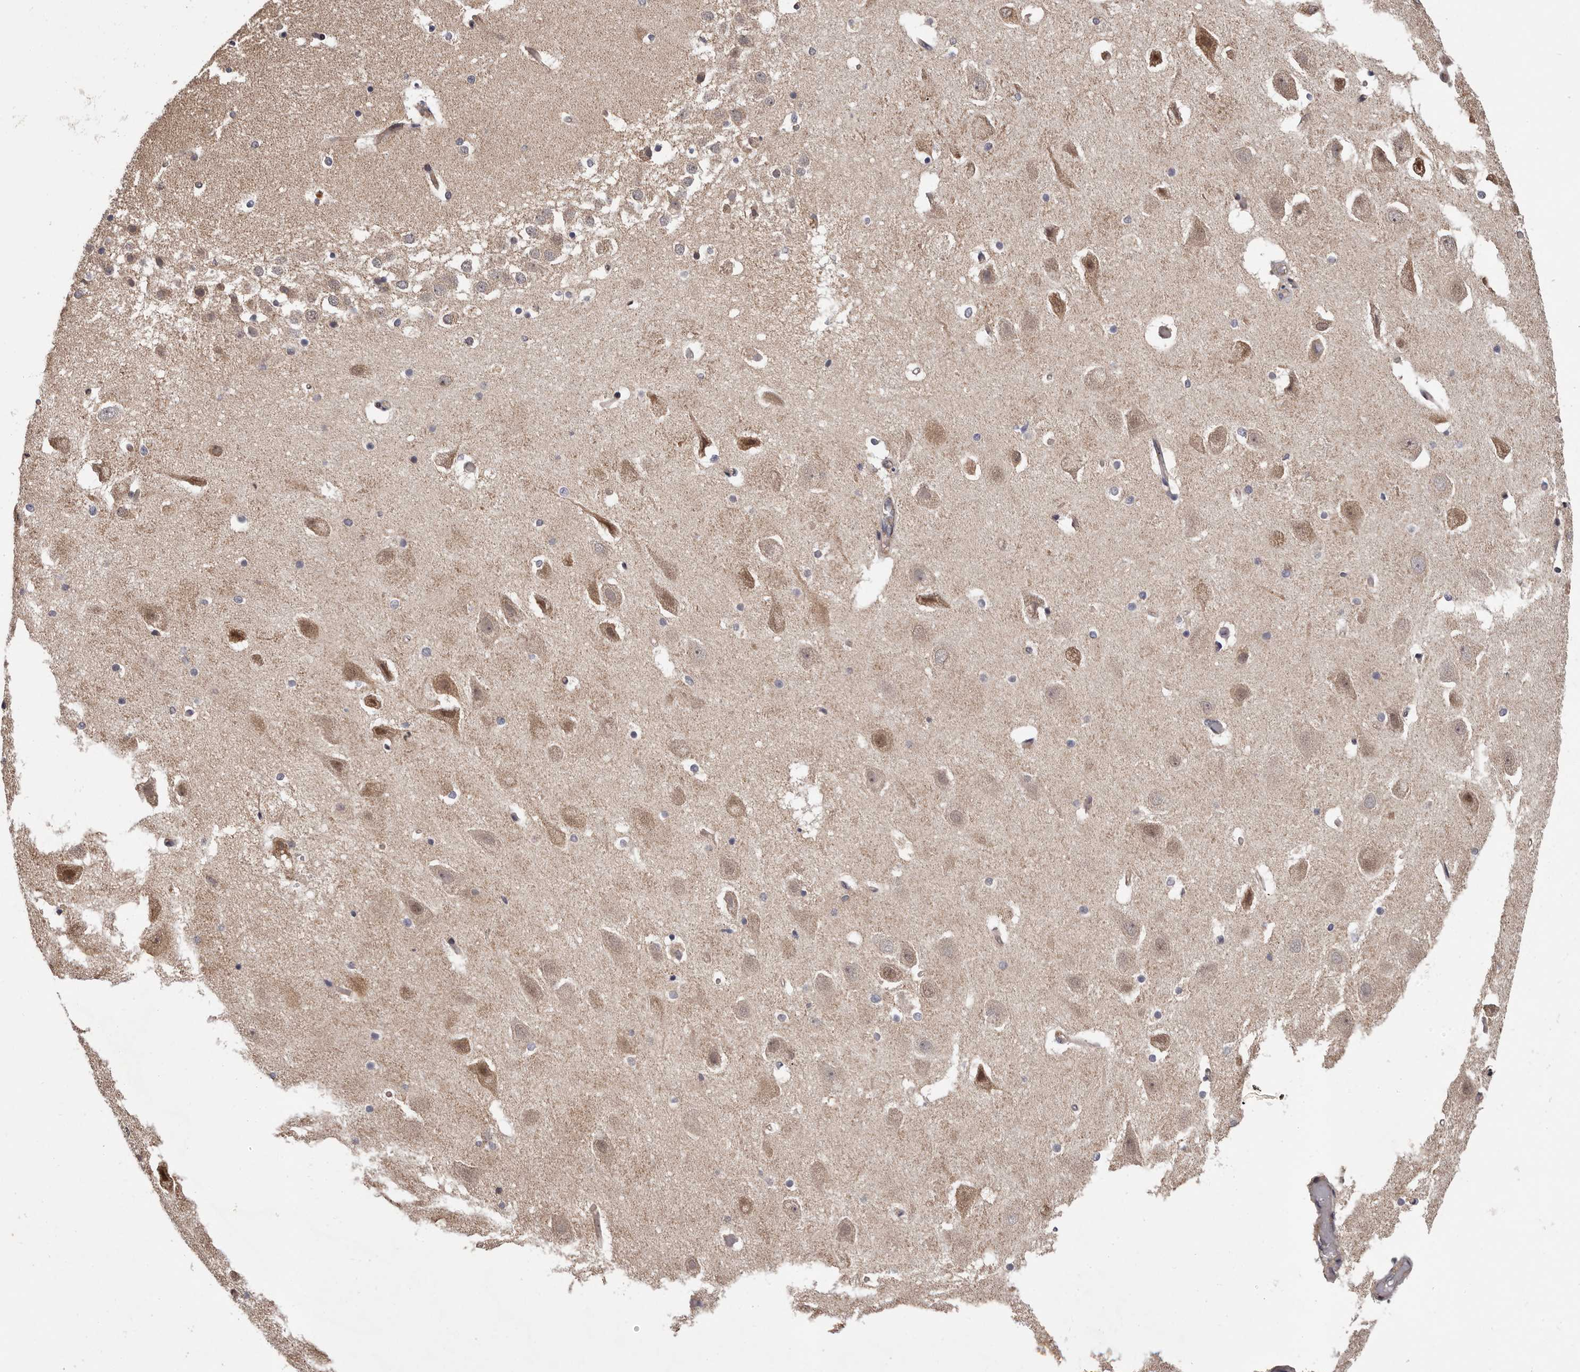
{"staining": {"intensity": "negative", "quantity": "none", "location": "none"}, "tissue": "hippocampus", "cell_type": "Glial cells", "image_type": "normal", "snomed": [{"axis": "morphology", "description": "Normal tissue, NOS"}, {"axis": "topography", "description": "Hippocampus"}], "caption": "A high-resolution image shows immunohistochemistry staining of unremarkable hippocampus, which exhibits no significant expression in glial cells.", "gene": "VPS37A", "patient": {"sex": "female", "age": 52}}